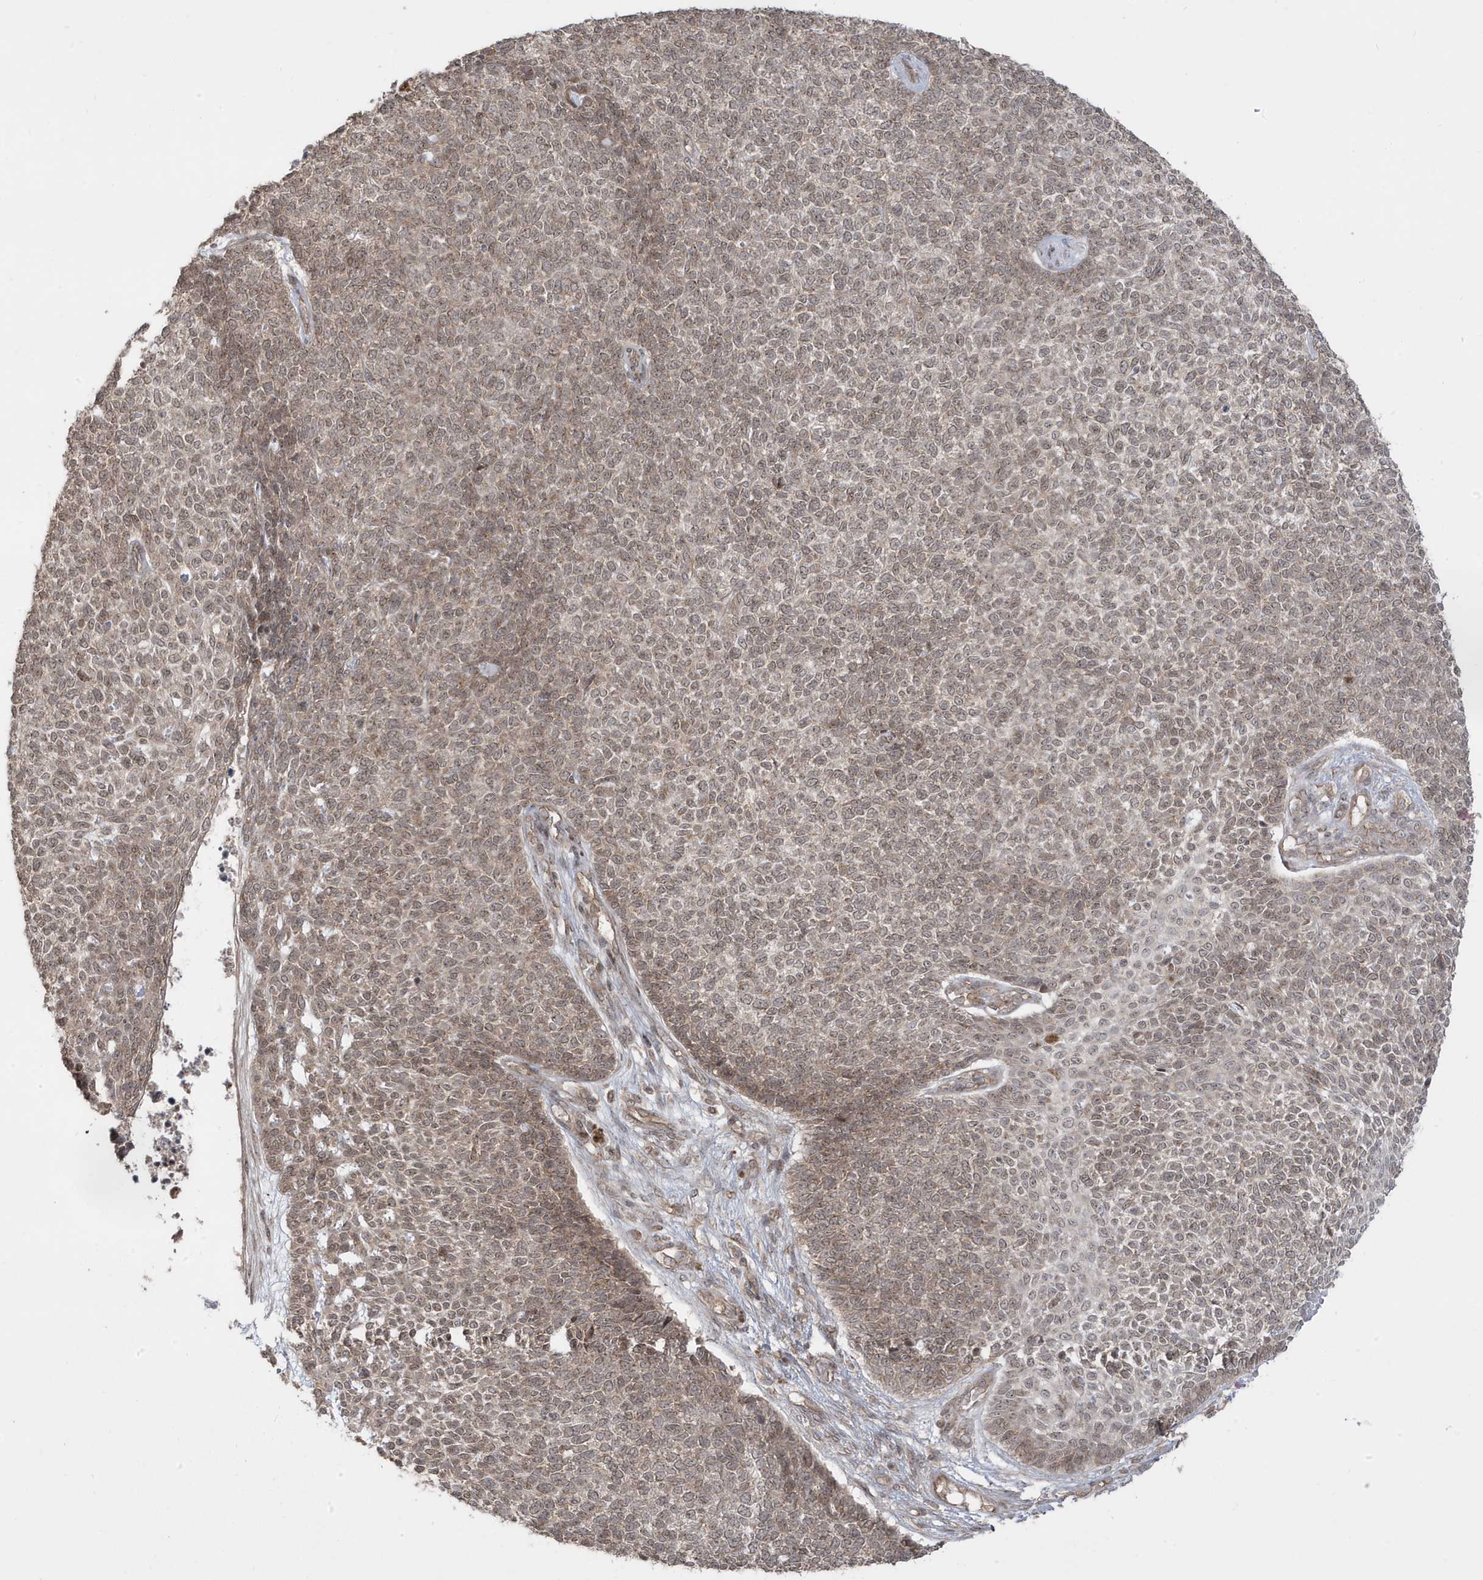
{"staining": {"intensity": "moderate", "quantity": ">75%", "location": "cytoplasmic/membranous,nuclear"}, "tissue": "skin cancer", "cell_type": "Tumor cells", "image_type": "cancer", "snomed": [{"axis": "morphology", "description": "Basal cell carcinoma"}, {"axis": "topography", "description": "Skin"}], "caption": "Immunohistochemistry of human skin basal cell carcinoma exhibits medium levels of moderate cytoplasmic/membranous and nuclear positivity in about >75% of tumor cells.", "gene": "DNAJC12", "patient": {"sex": "female", "age": 84}}